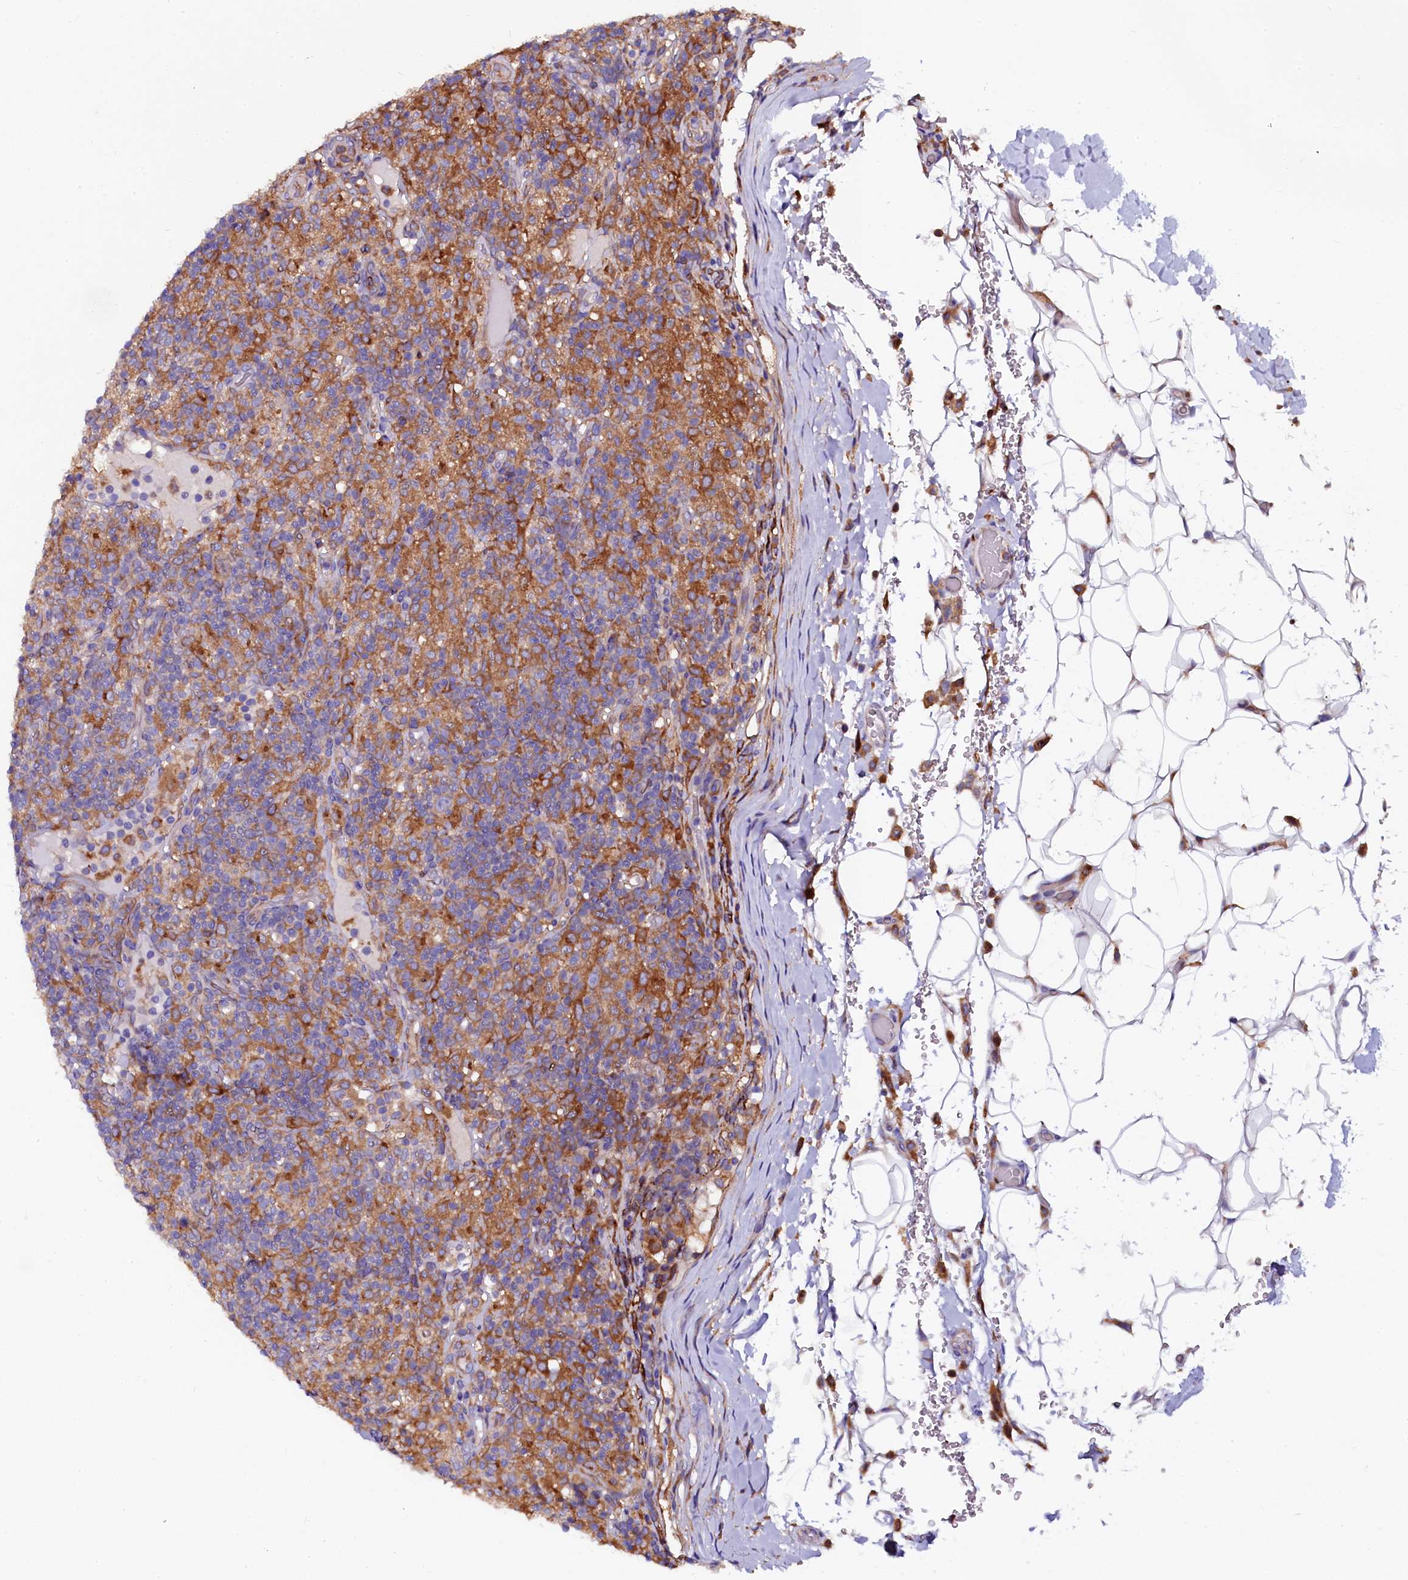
{"staining": {"intensity": "moderate", "quantity": ">75%", "location": "cytoplasmic/membranous"}, "tissue": "lymphoma", "cell_type": "Tumor cells", "image_type": "cancer", "snomed": [{"axis": "morphology", "description": "Hodgkin's disease, NOS"}, {"axis": "topography", "description": "Lymph node"}], "caption": "Hodgkin's disease was stained to show a protein in brown. There is medium levels of moderate cytoplasmic/membranous expression in approximately >75% of tumor cells.", "gene": "OTOL1", "patient": {"sex": "male", "age": 70}}